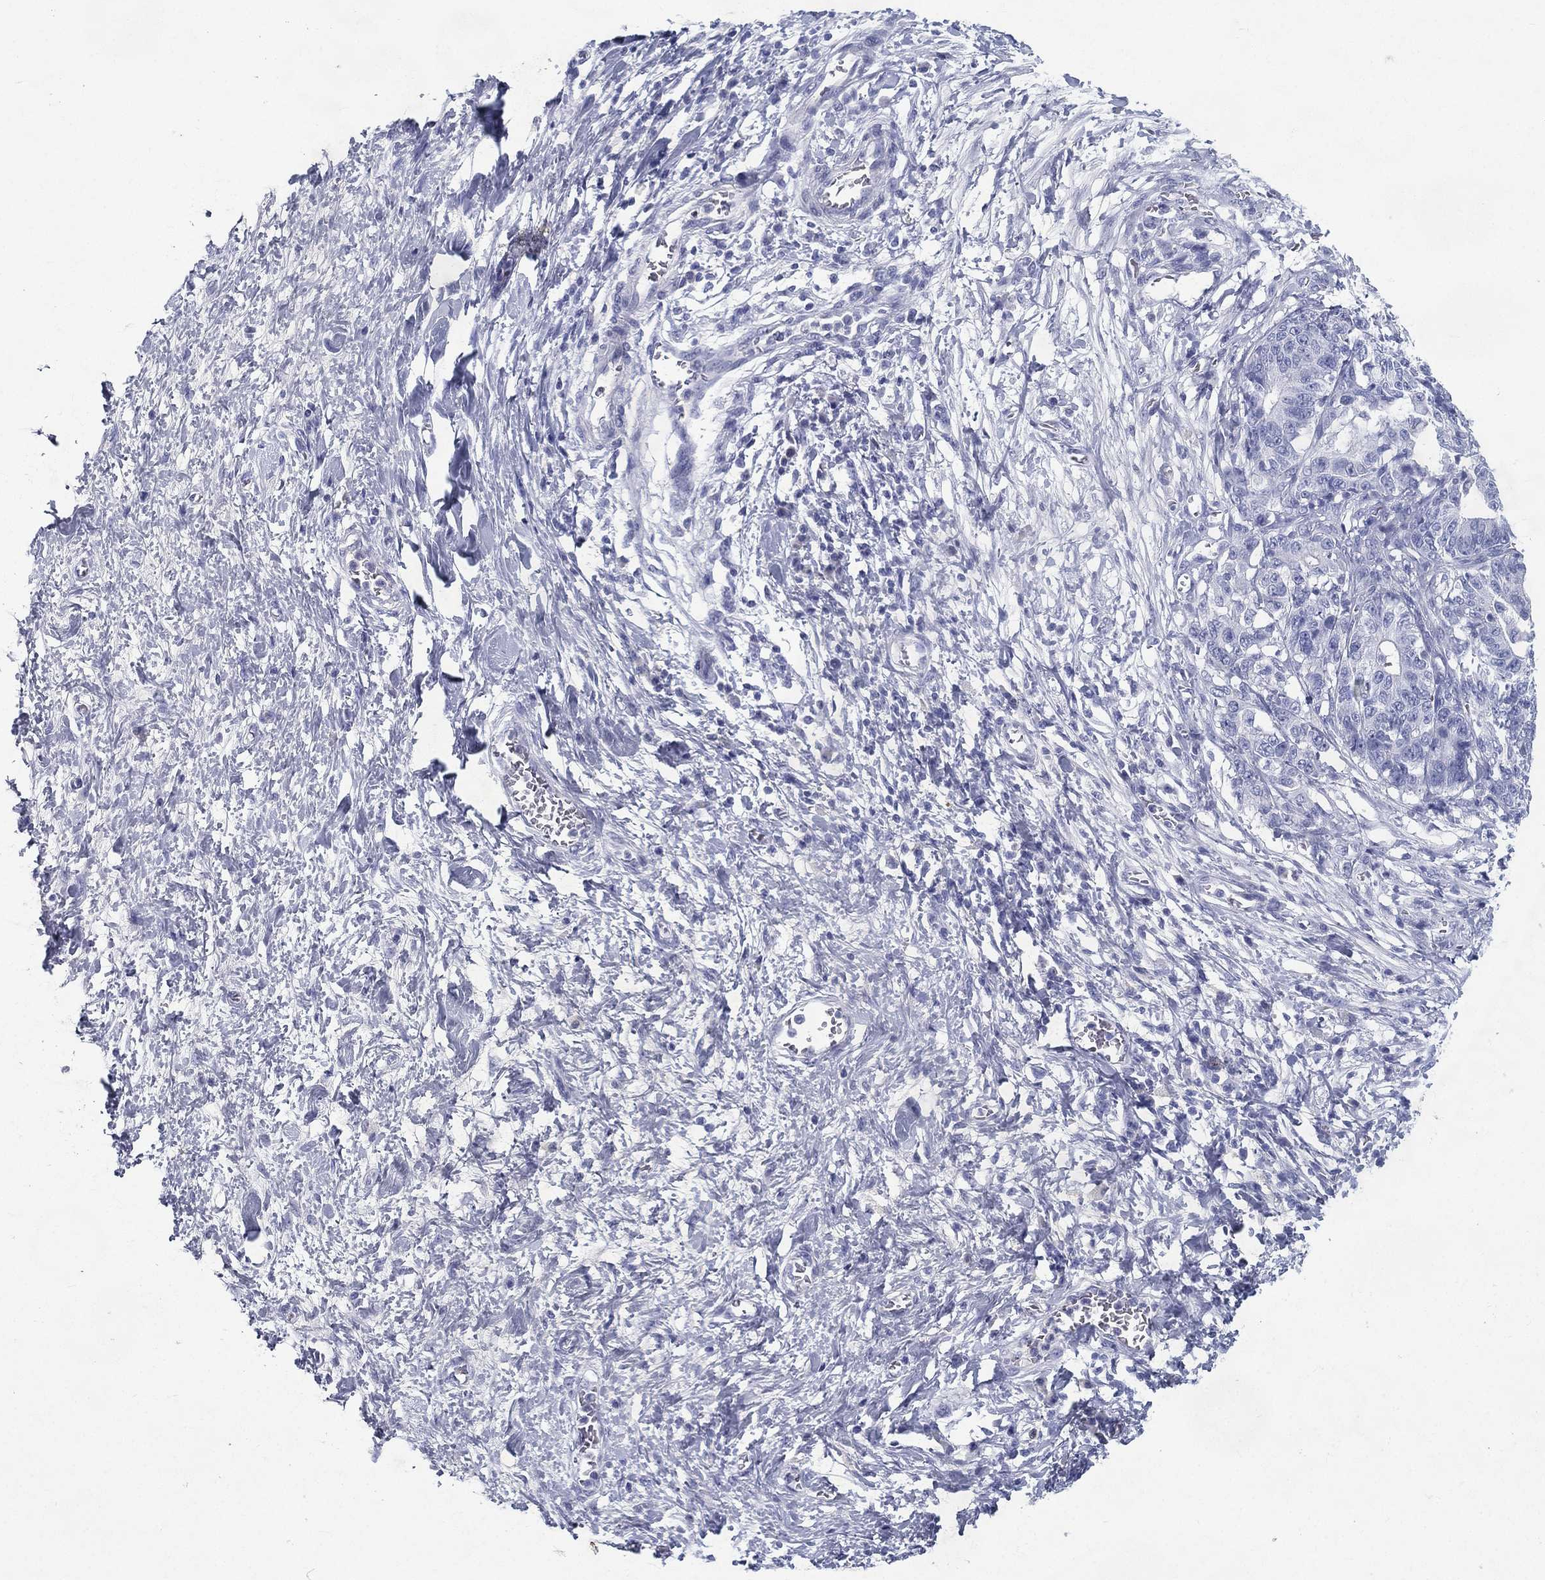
{"staining": {"intensity": "negative", "quantity": "none", "location": "none"}, "tissue": "stomach cancer", "cell_type": "Tumor cells", "image_type": "cancer", "snomed": [{"axis": "morphology", "description": "Normal tissue, NOS"}, {"axis": "morphology", "description": "Adenocarcinoma, NOS"}, {"axis": "topography", "description": "Stomach"}], "caption": "The immunohistochemistry photomicrograph has no significant staining in tumor cells of stomach cancer (adenocarcinoma) tissue.", "gene": "RGS13", "patient": {"sex": "female", "age": 64}}